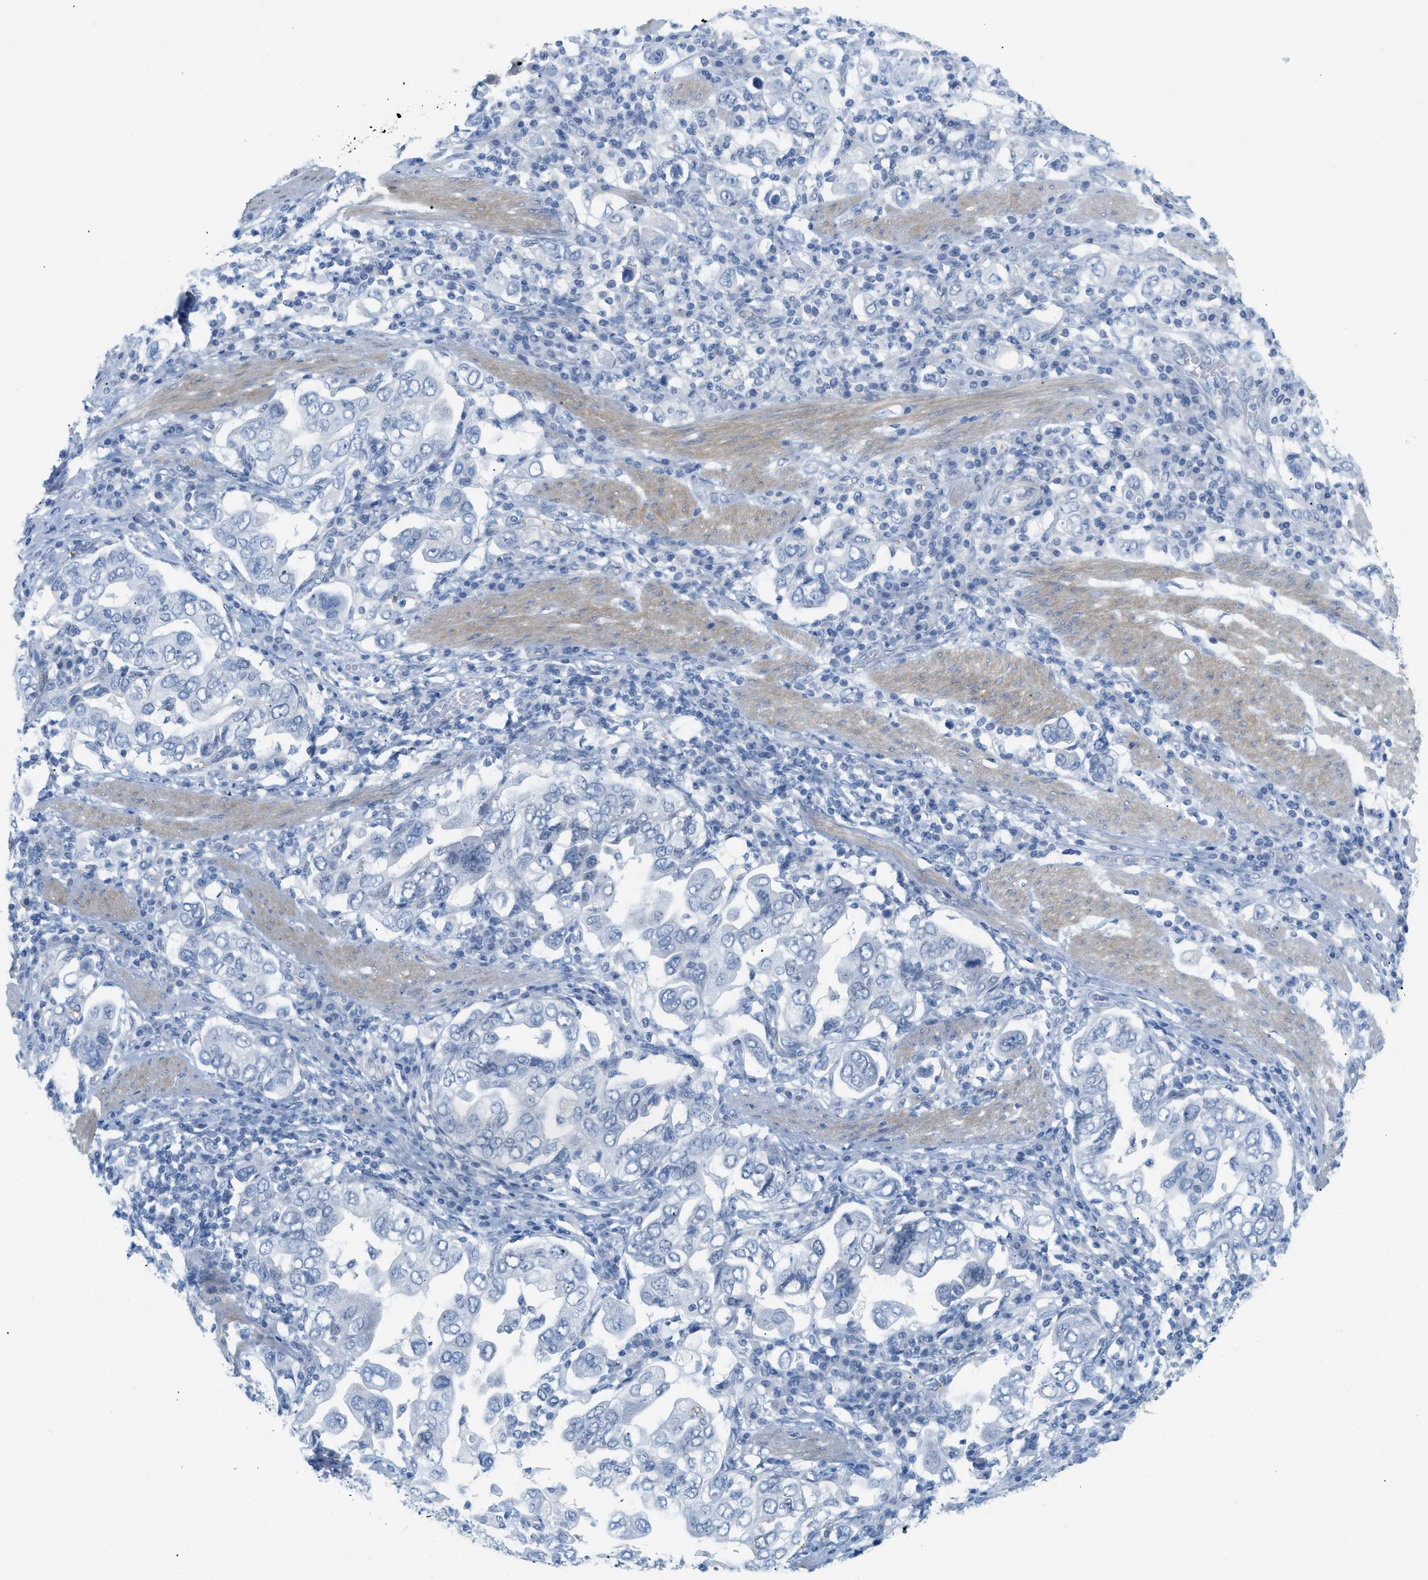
{"staining": {"intensity": "negative", "quantity": "none", "location": "none"}, "tissue": "stomach cancer", "cell_type": "Tumor cells", "image_type": "cancer", "snomed": [{"axis": "morphology", "description": "Adenocarcinoma, NOS"}, {"axis": "topography", "description": "Stomach, upper"}], "caption": "Immunohistochemical staining of human stomach cancer (adenocarcinoma) displays no significant staining in tumor cells. (DAB (3,3'-diaminobenzidine) immunohistochemistry (IHC), high magnification).", "gene": "HLTF", "patient": {"sex": "male", "age": 62}}